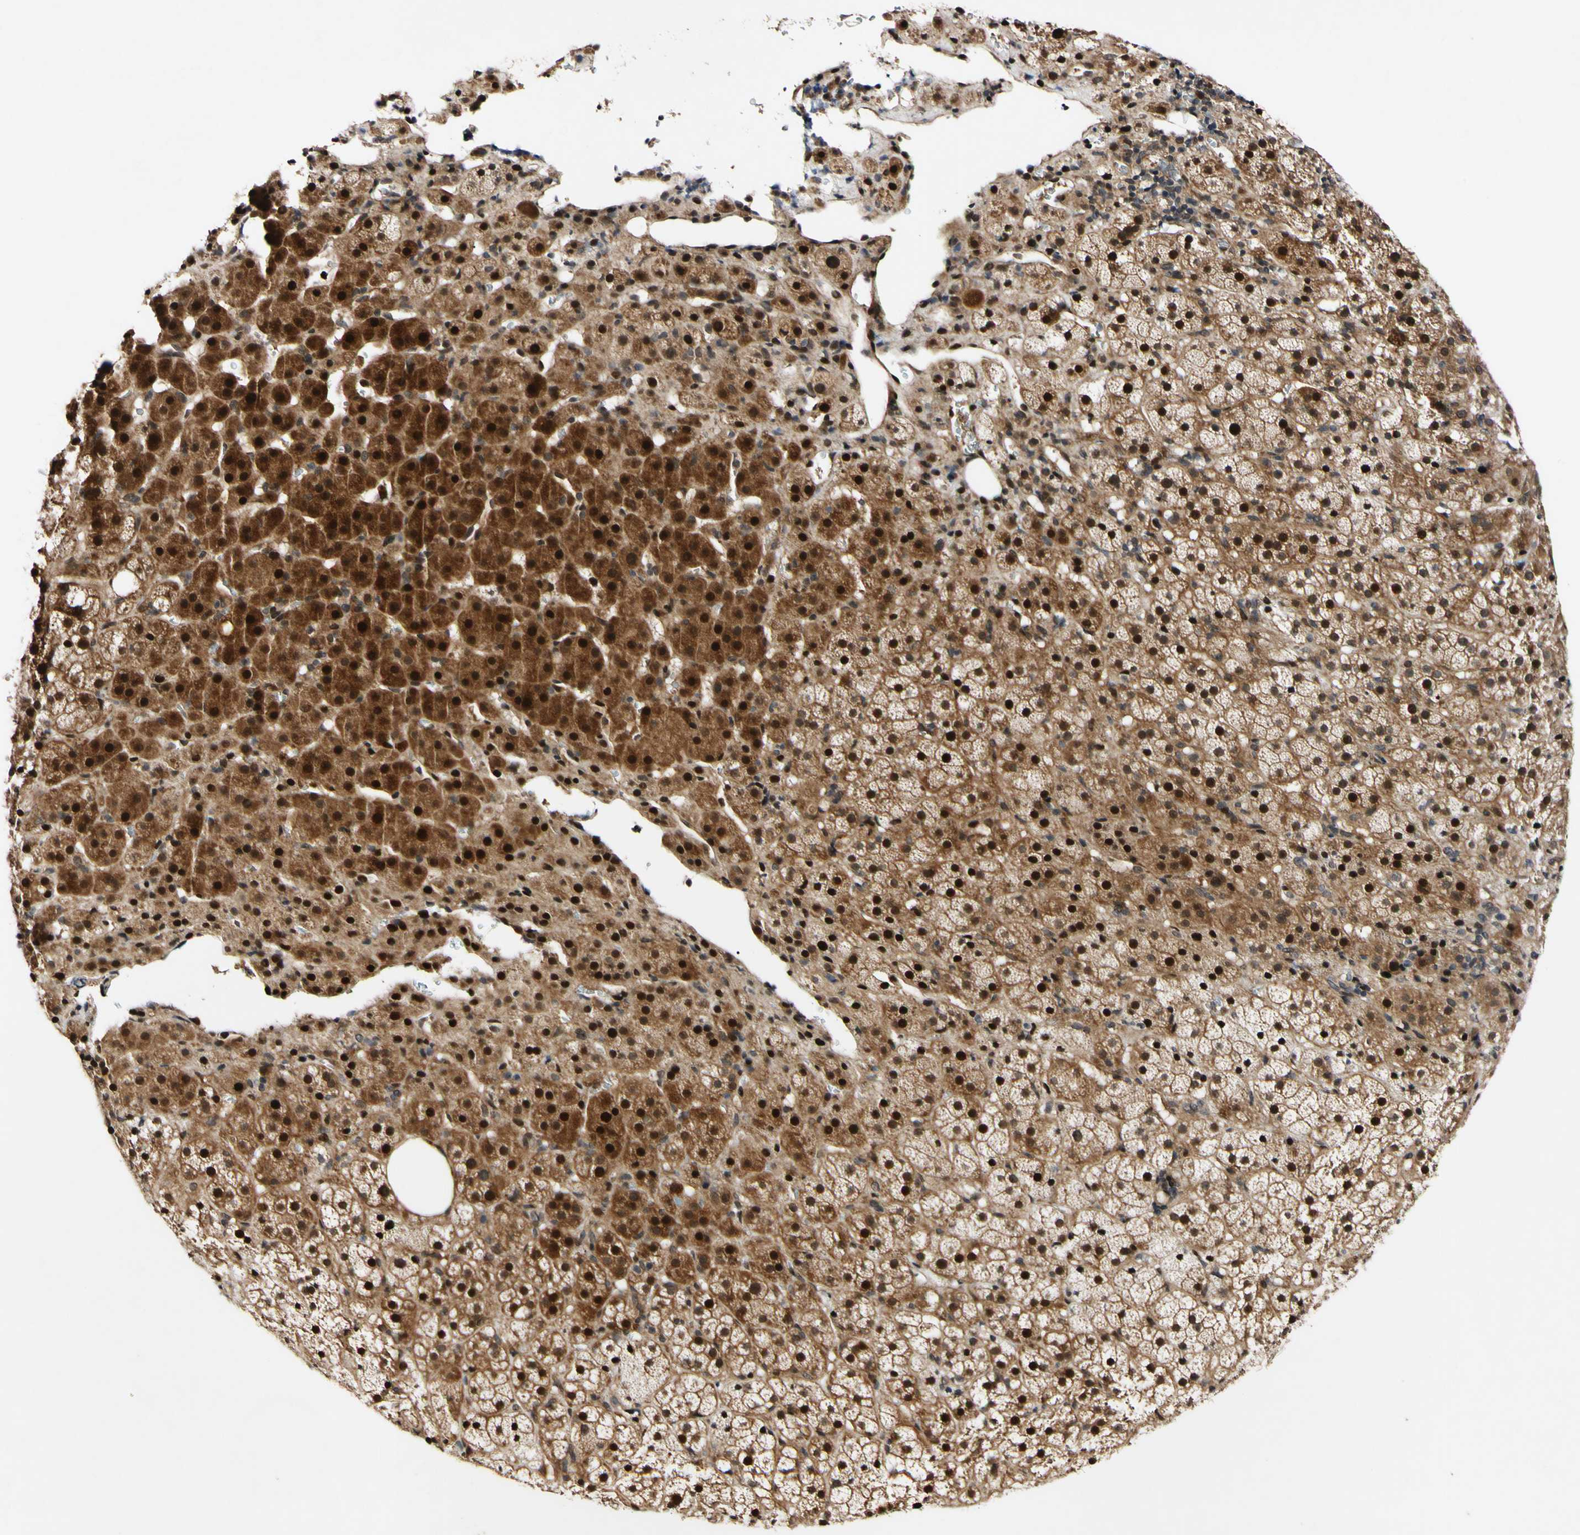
{"staining": {"intensity": "strong", "quantity": ">75%", "location": "cytoplasmic/membranous,nuclear"}, "tissue": "adrenal gland", "cell_type": "Glandular cells", "image_type": "normal", "snomed": [{"axis": "morphology", "description": "Normal tissue, NOS"}, {"axis": "topography", "description": "Adrenal gland"}], "caption": "Immunohistochemical staining of benign adrenal gland exhibits strong cytoplasmic/membranous,nuclear protein staining in approximately >75% of glandular cells. The staining is performed using DAB brown chromogen to label protein expression. The nuclei are counter-stained blue using hematoxylin.", "gene": "CSNK1E", "patient": {"sex": "female", "age": 57}}